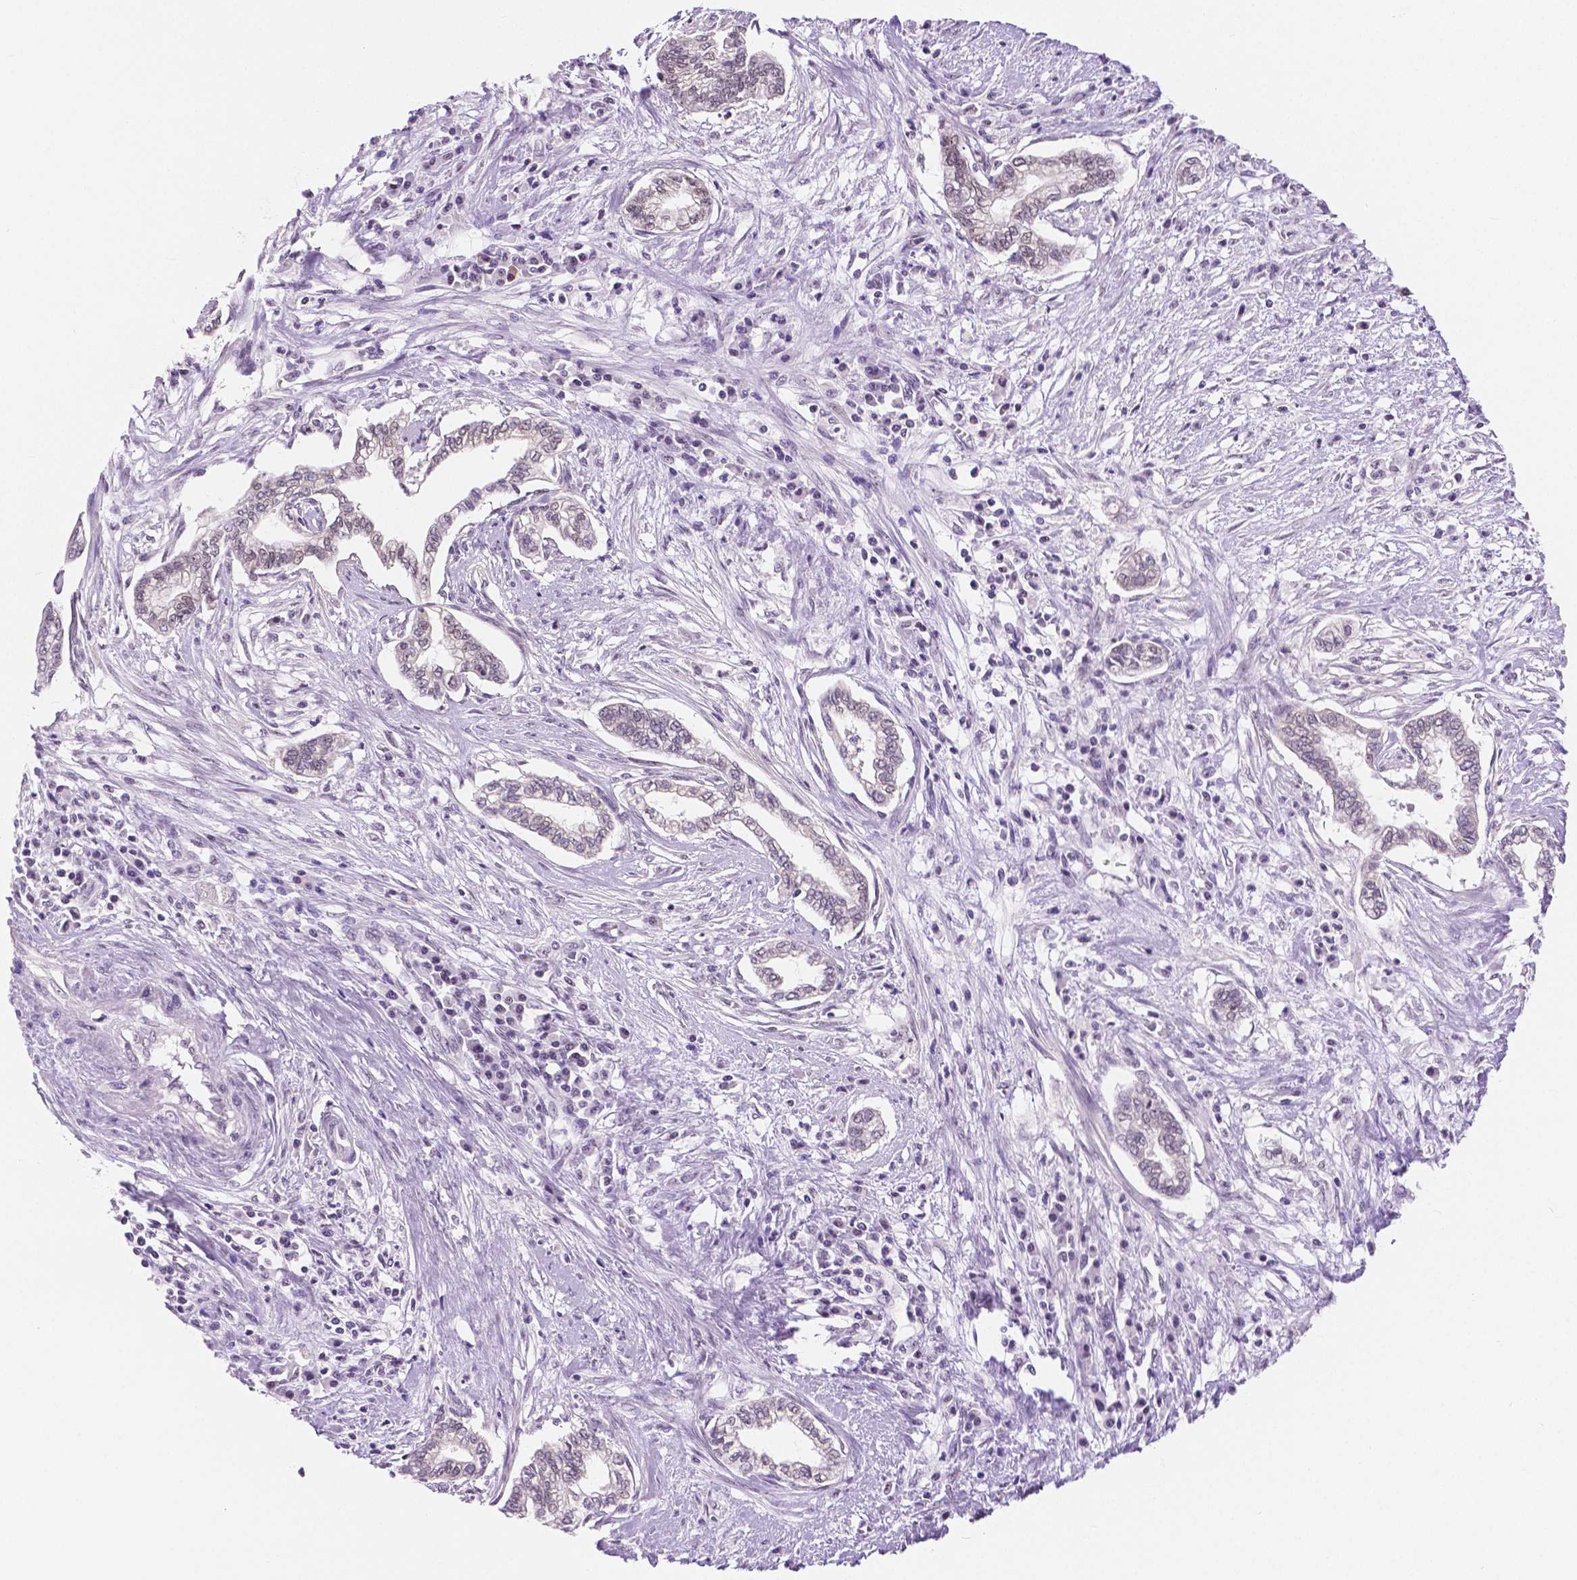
{"staining": {"intensity": "negative", "quantity": "none", "location": "none"}, "tissue": "cervical cancer", "cell_type": "Tumor cells", "image_type": "cancer", "snomed": [{"axis": "morphology", "description": "Adenocarcinoma, NOS"}, {"axis": "topography", "description": "Cervix"}], "caption": "DAB (3,3'-diaminobenzidine) immunohistochemical staining of cervical cancer (adenocarcinoma) shows no significant staining in tumor cells.", "gene": "NHP2", "patient": {"sex": "female", "age": 62}}